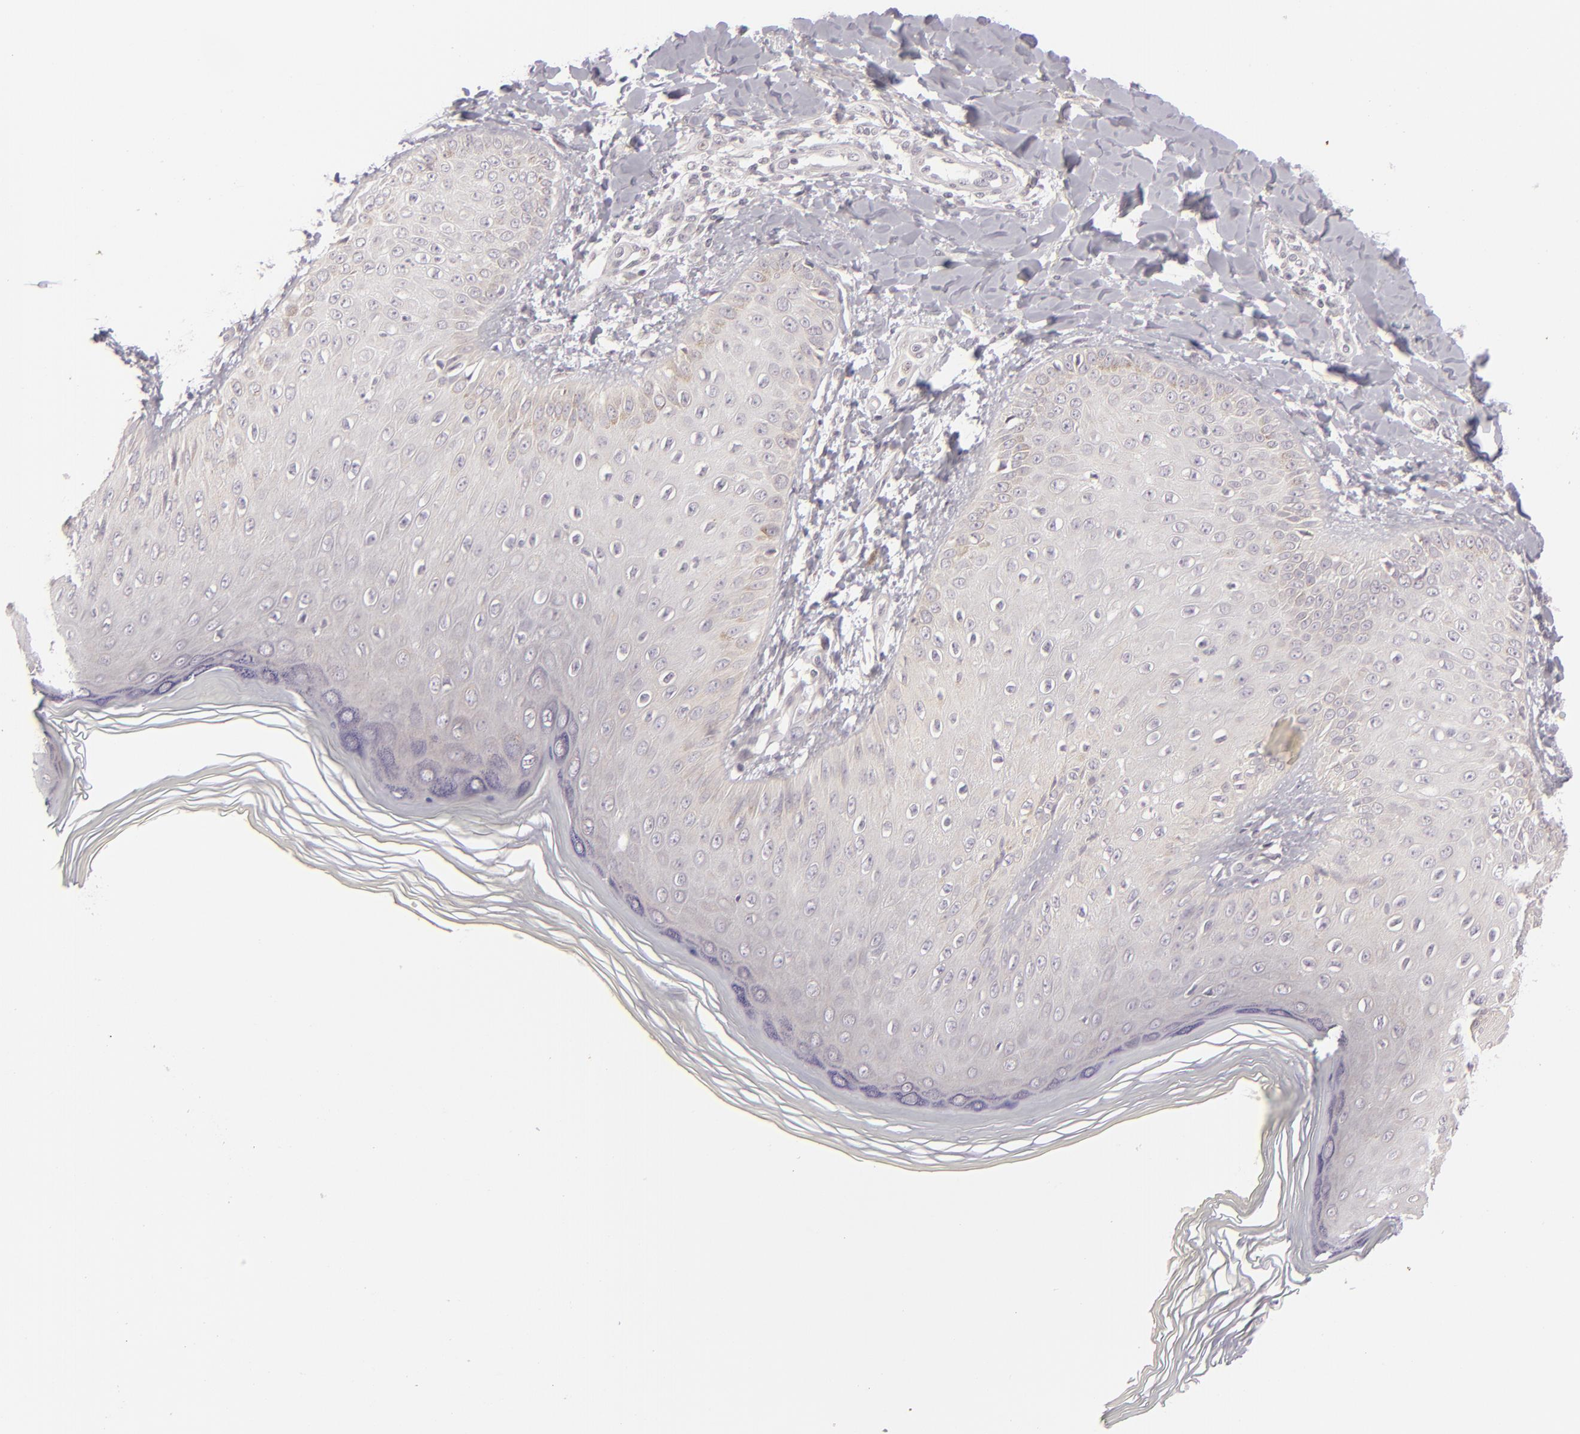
{"staining": {"intensity": "negative", "quantity": "none", "location": "none"}, "tissue": "skin", "cell_type": "Epidermal cells", "image_type": "normal", "snomed": [{"axis": "morphology", "description": "Normal tissue, NOS"}, {"axis": "morphology", "description": "Inflammation, NOS"}, {"axis": "topography", "description": "Soft tissue"}, {"axis": "topography", "description": "Anal"}], "caption": "Epidermal cells show no significant expression in benign skin. (DAB immunohistochemistry (IHC), high magnification).", "gene": "SIX1", "patient": {"sex": "female", "age": 15}}